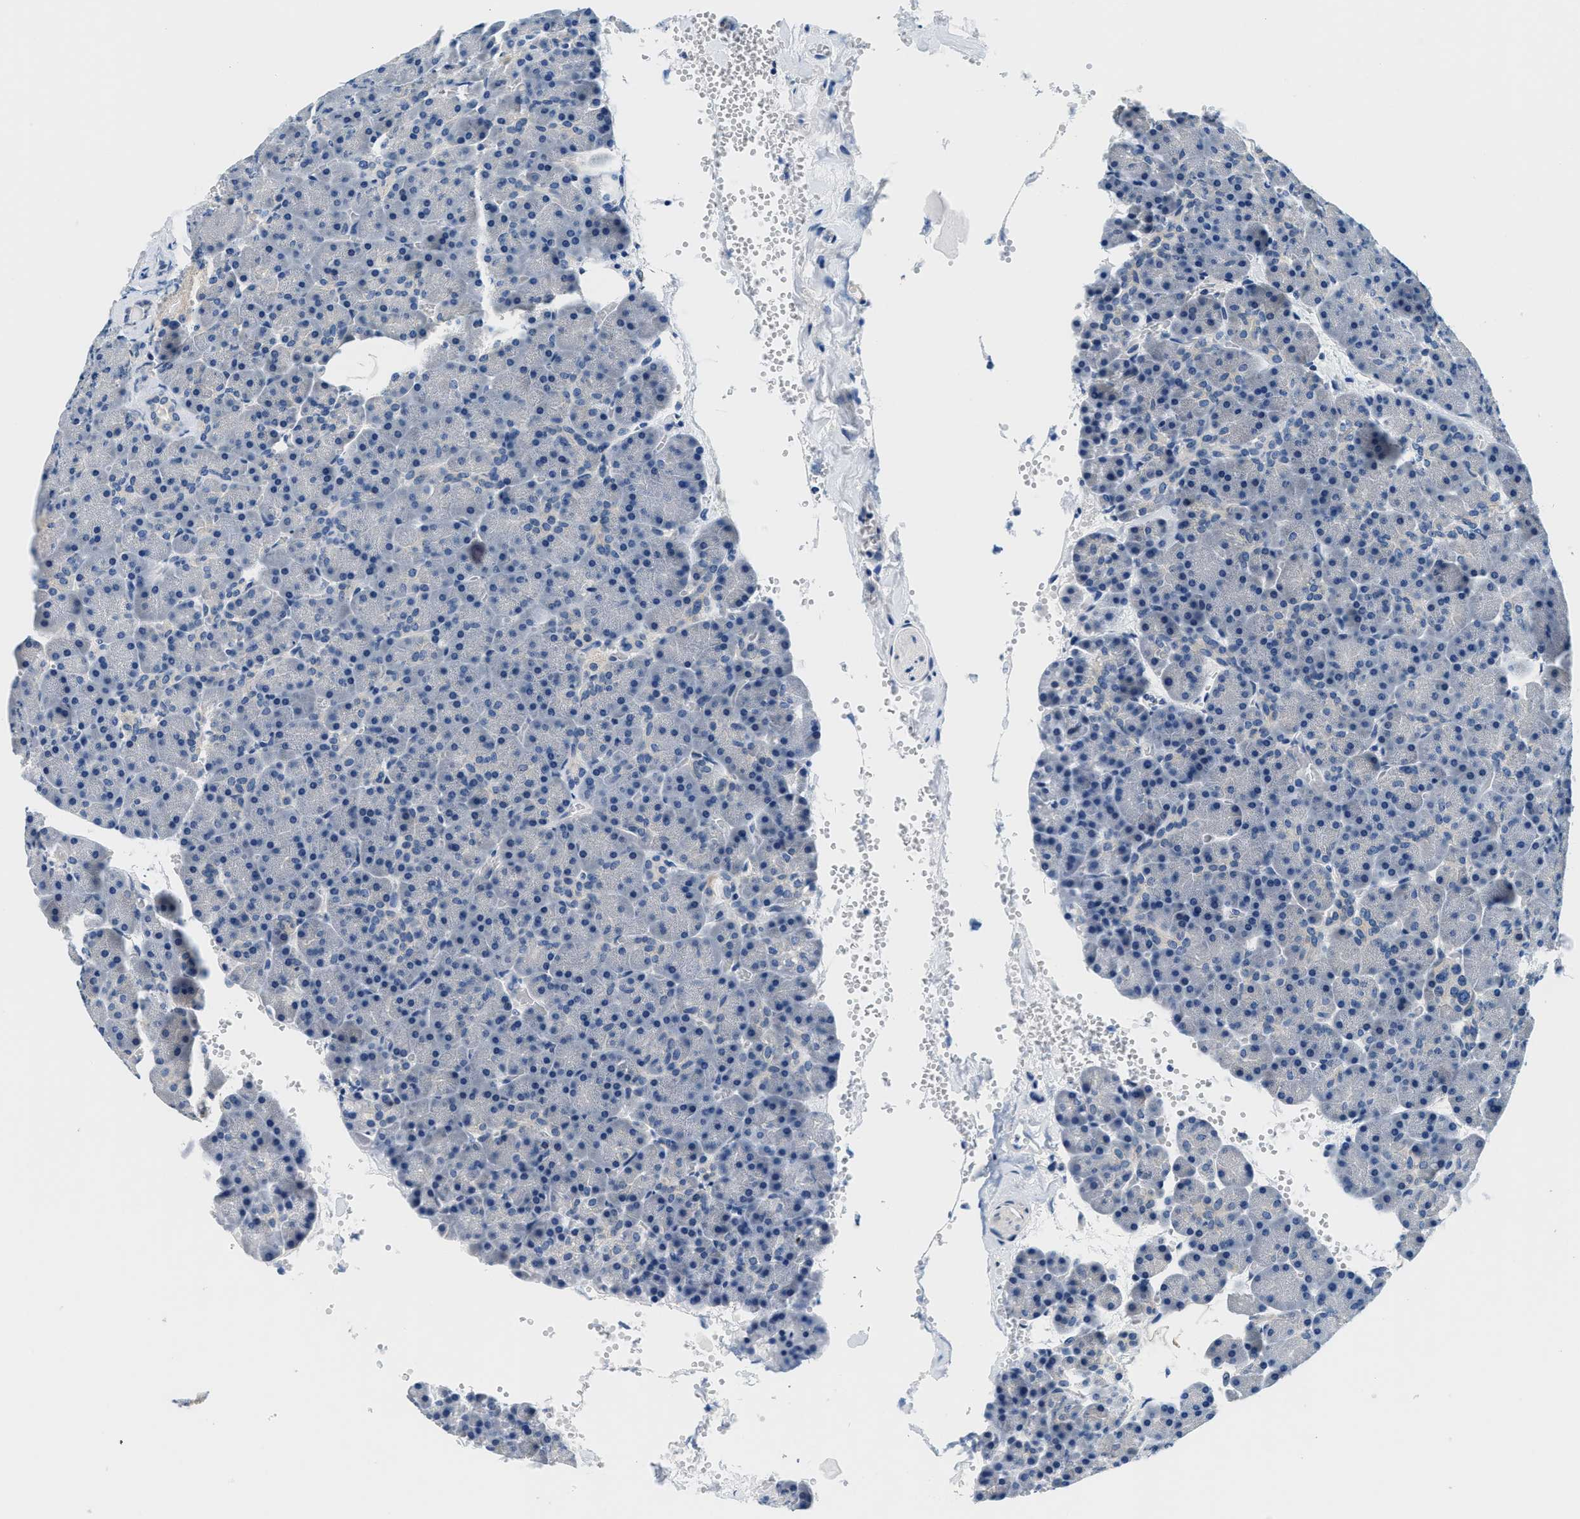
{"staining": {"intensity": "negative", "quantity": "none", "location": "none"}, "tissue": "pancreas", "cell_type": "Exocrine glandular cells", "image_type": "normal", "snomed": [{"axis": "morphology", "description": "Normal tissue, NOS"}, {"axis": "topography", "description": "Pancreas"}], "caption": "Immunohistochemistry (IHC) photomicrograph of normal human pancreas stained for a protein (brown), which shows no expression in exocrine glandular cells.", "gene": "GSTM3", "patient": {"sex": "female", "age": 35}}